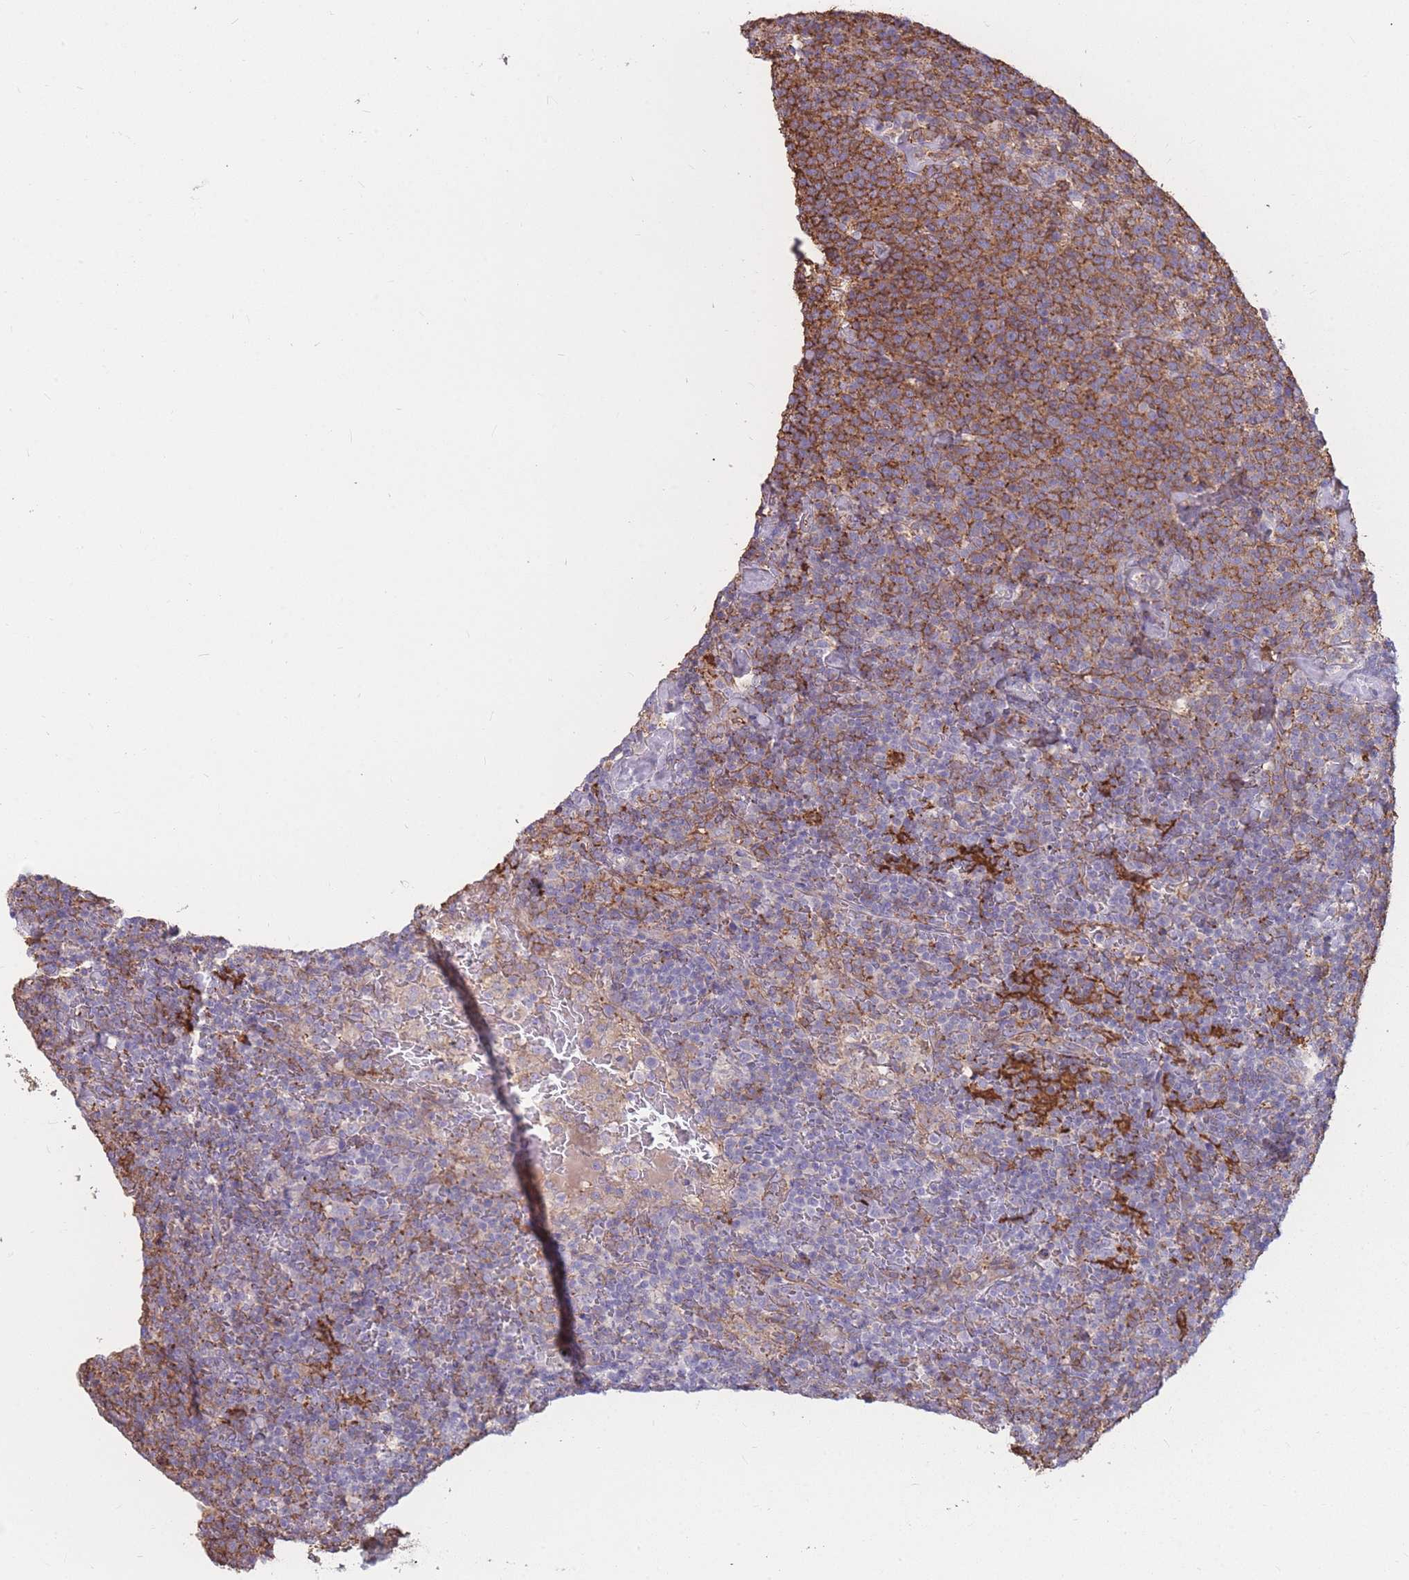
{"staining": {"intensity": "moderate", "quantity": "25%-75%", "location": "cytoplasmic/membranous"}, "tissue": "lymphoma", "cell_type": "Tumor cells", "image_type": "cancer", "snomed": [{"axis": "morphology", "description": "Malignant lymphoma, non-Hodgkin's type, High grade"}, {"axis": "topography", "description": "Lymph node"}], "caption": "The histopathology image demonstrates staining of lymphoma, revealing moderate cytoplasmic/membranous protein staining (brown color) within tumor cells. (IHC, brightfield microscopy, high magnification).", "gene": "GNA11", "patient": {"sex": "male", "age": 61}}